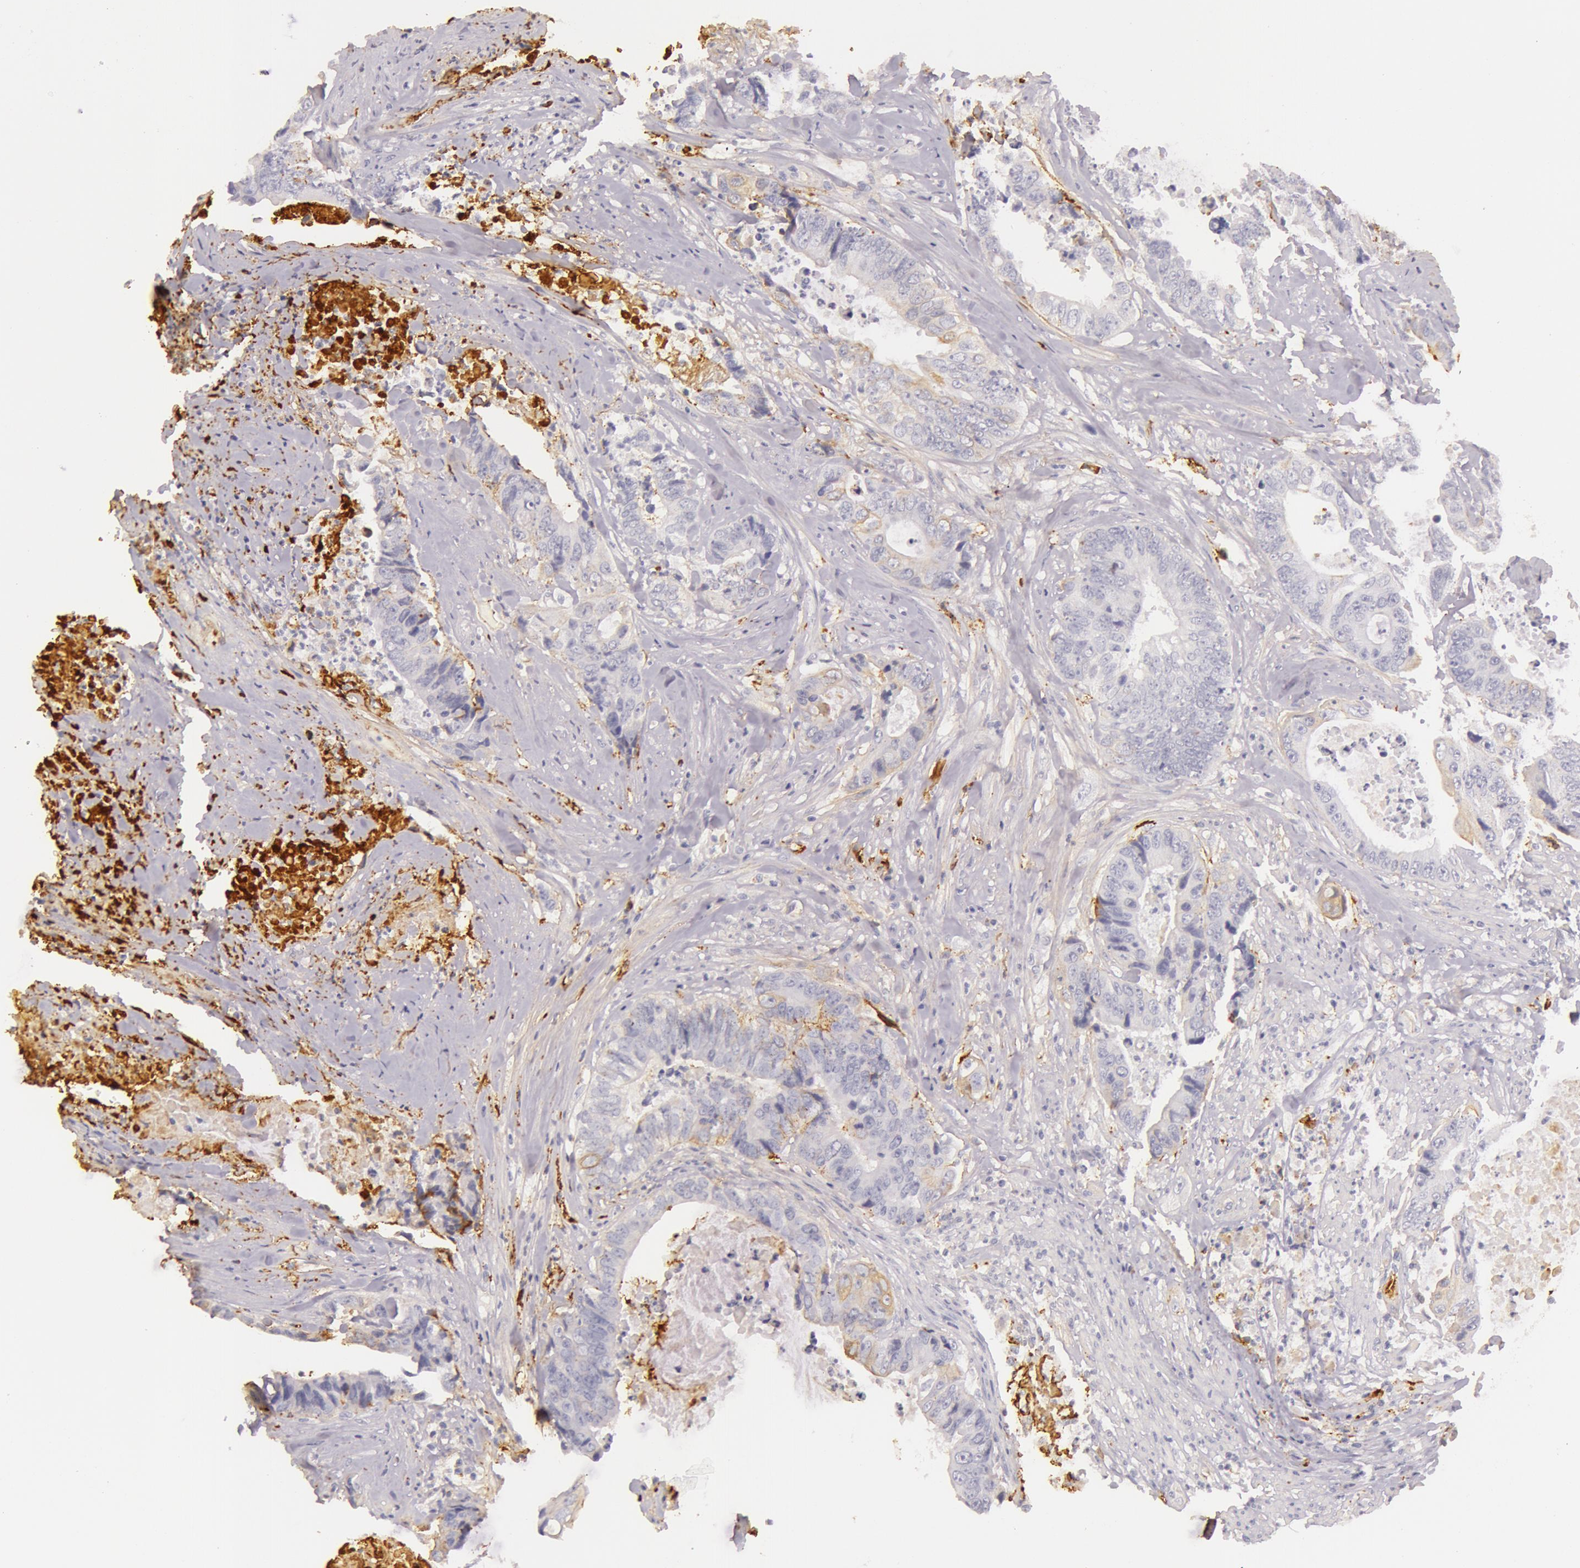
{"staining": {"intensity": "negative", "quantity": "none", "location": "none"}, "tissue": "colorectal cancer", "cell_type": "Tumor cells", "image_type": "cancer", "snomed": [{"axis": "morphology", "description": "Adenocarcinoma, NOS"}, {"axis": "topography", "description": "Rectum"}], "caption": "High magnification brightfield microscopy of colorectal cancer (adenocarcinoma) stained with DAB (3,3'-diaminobenzidine) (brown) and counterstained with hematoxylin (blue): tumor cells show no significant staining.", "gene": "C4BPA", "patient": {"sex": "female", "age": 65}}